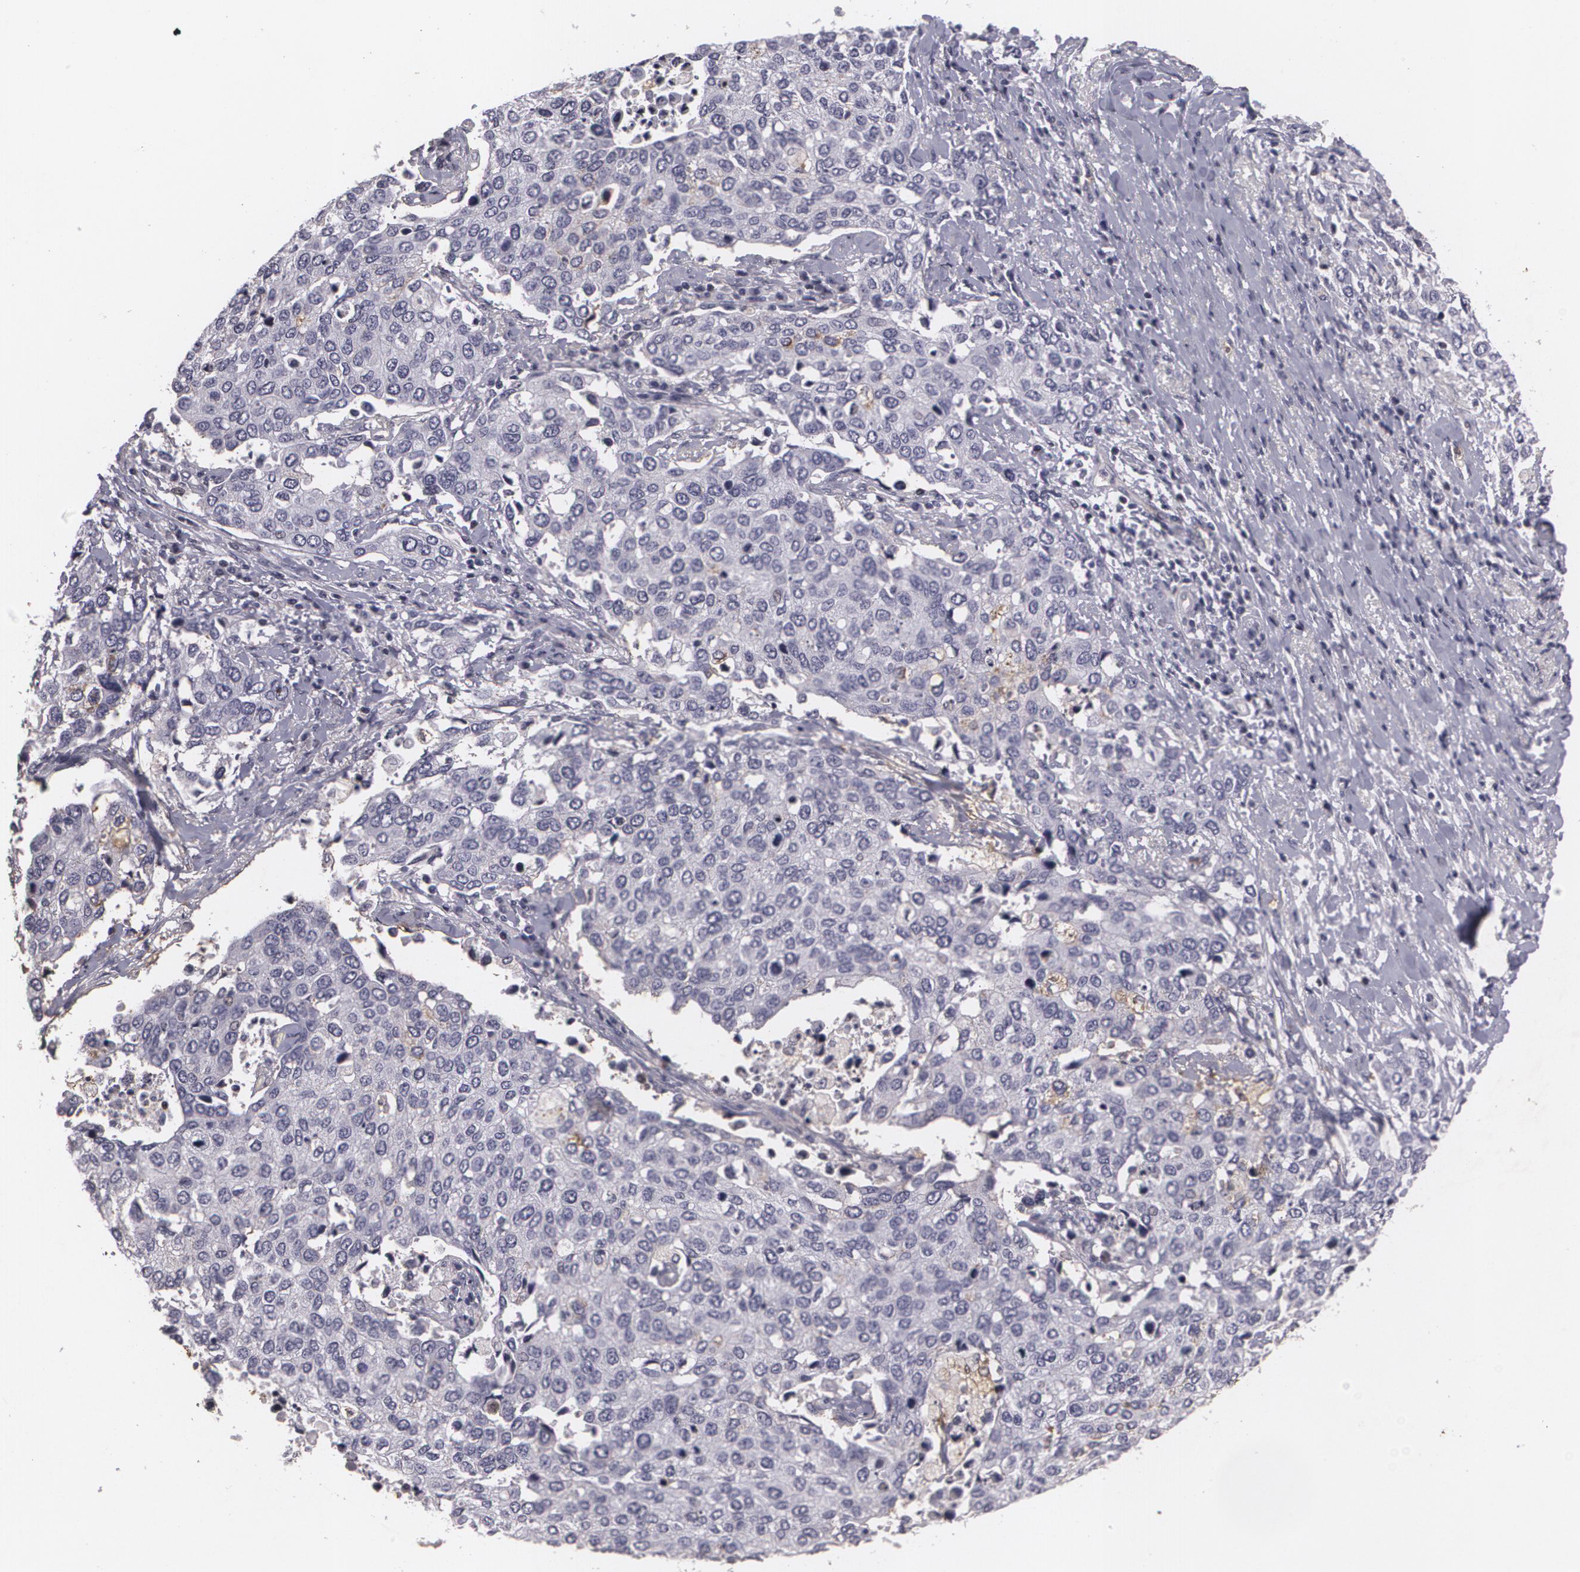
{"staining": {"intensity": "weak", "quantity": "<25%", "location": "cytoplasmic/membranous"}, "tissue": "cervical cancer", "cell_type": "Tumor cells", "image_type": "cancer", "snomed": [{"axis": "morphology", "description": "Squamous cell carcinoma, NOS"}, {"axis": "topography", "description": "Cervix"}], "caption": "A histopathology image of cervical cancer (squamous cell carcinoma) stained for a protein displays no brown staining in tumor cells.", "gene": "KCNA4", "patient": {"sex": "female", "age": 54}}